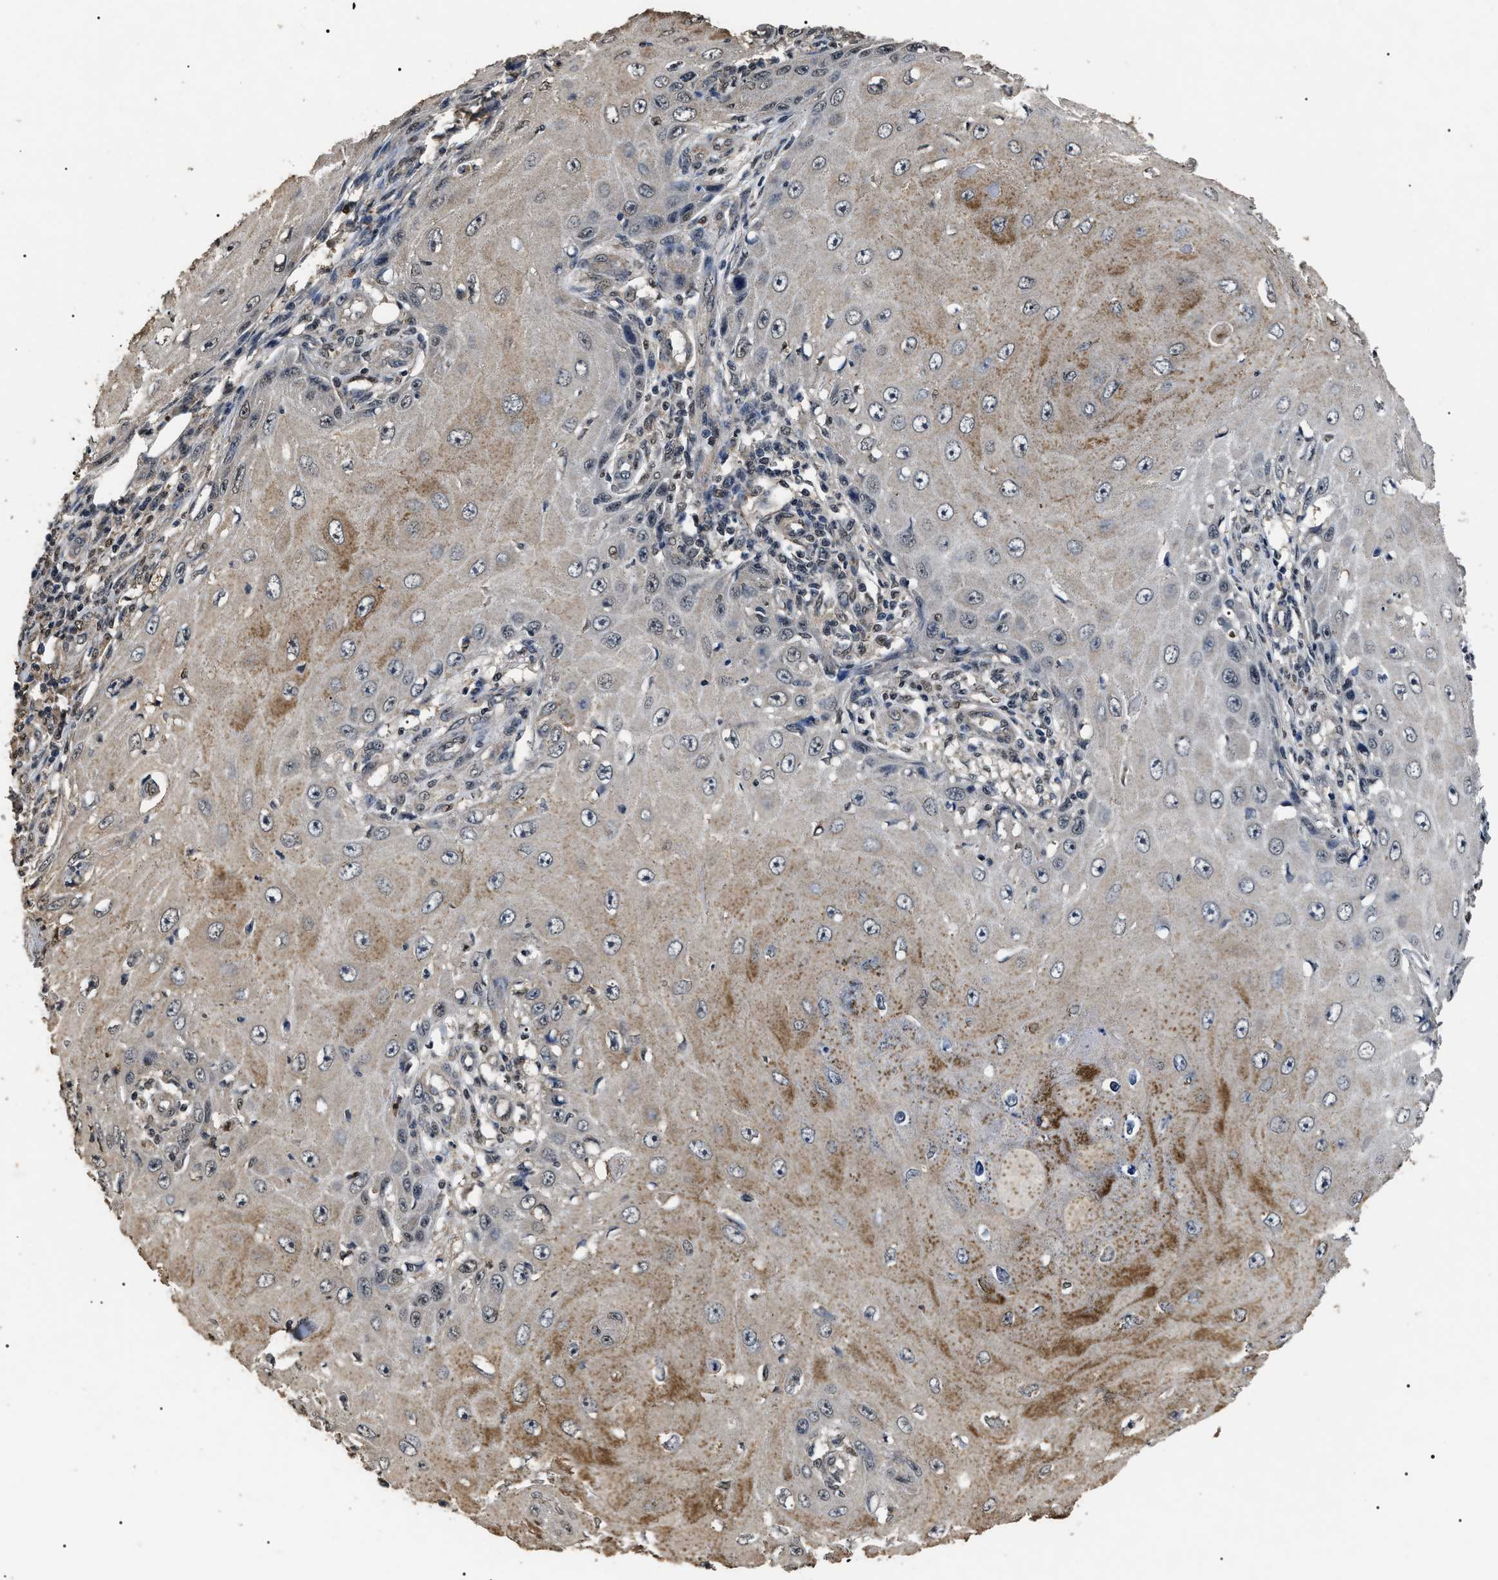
{"staining": {"intensity": "moderate", "quantity": "25%-75%", "location": "cytoplasmic/membranous"}, "tissue": "skin cancer", "cell_type": "Tumor cells", "image_type": "cancer", "snomed": [{"axis": "morphology", "description": "Squamous cell carcinoma, NOS"}, {"axis": "topography", "description": "Skin"}], "caption": "DAB immunohistochemical staining of skin cancer exhibits moderate cytoplasmic/membranous protein expression in approximately 25%-75% of tumor cells.", "gene": "ANP32E", "patient": {"sex": "female", "age": 73}}